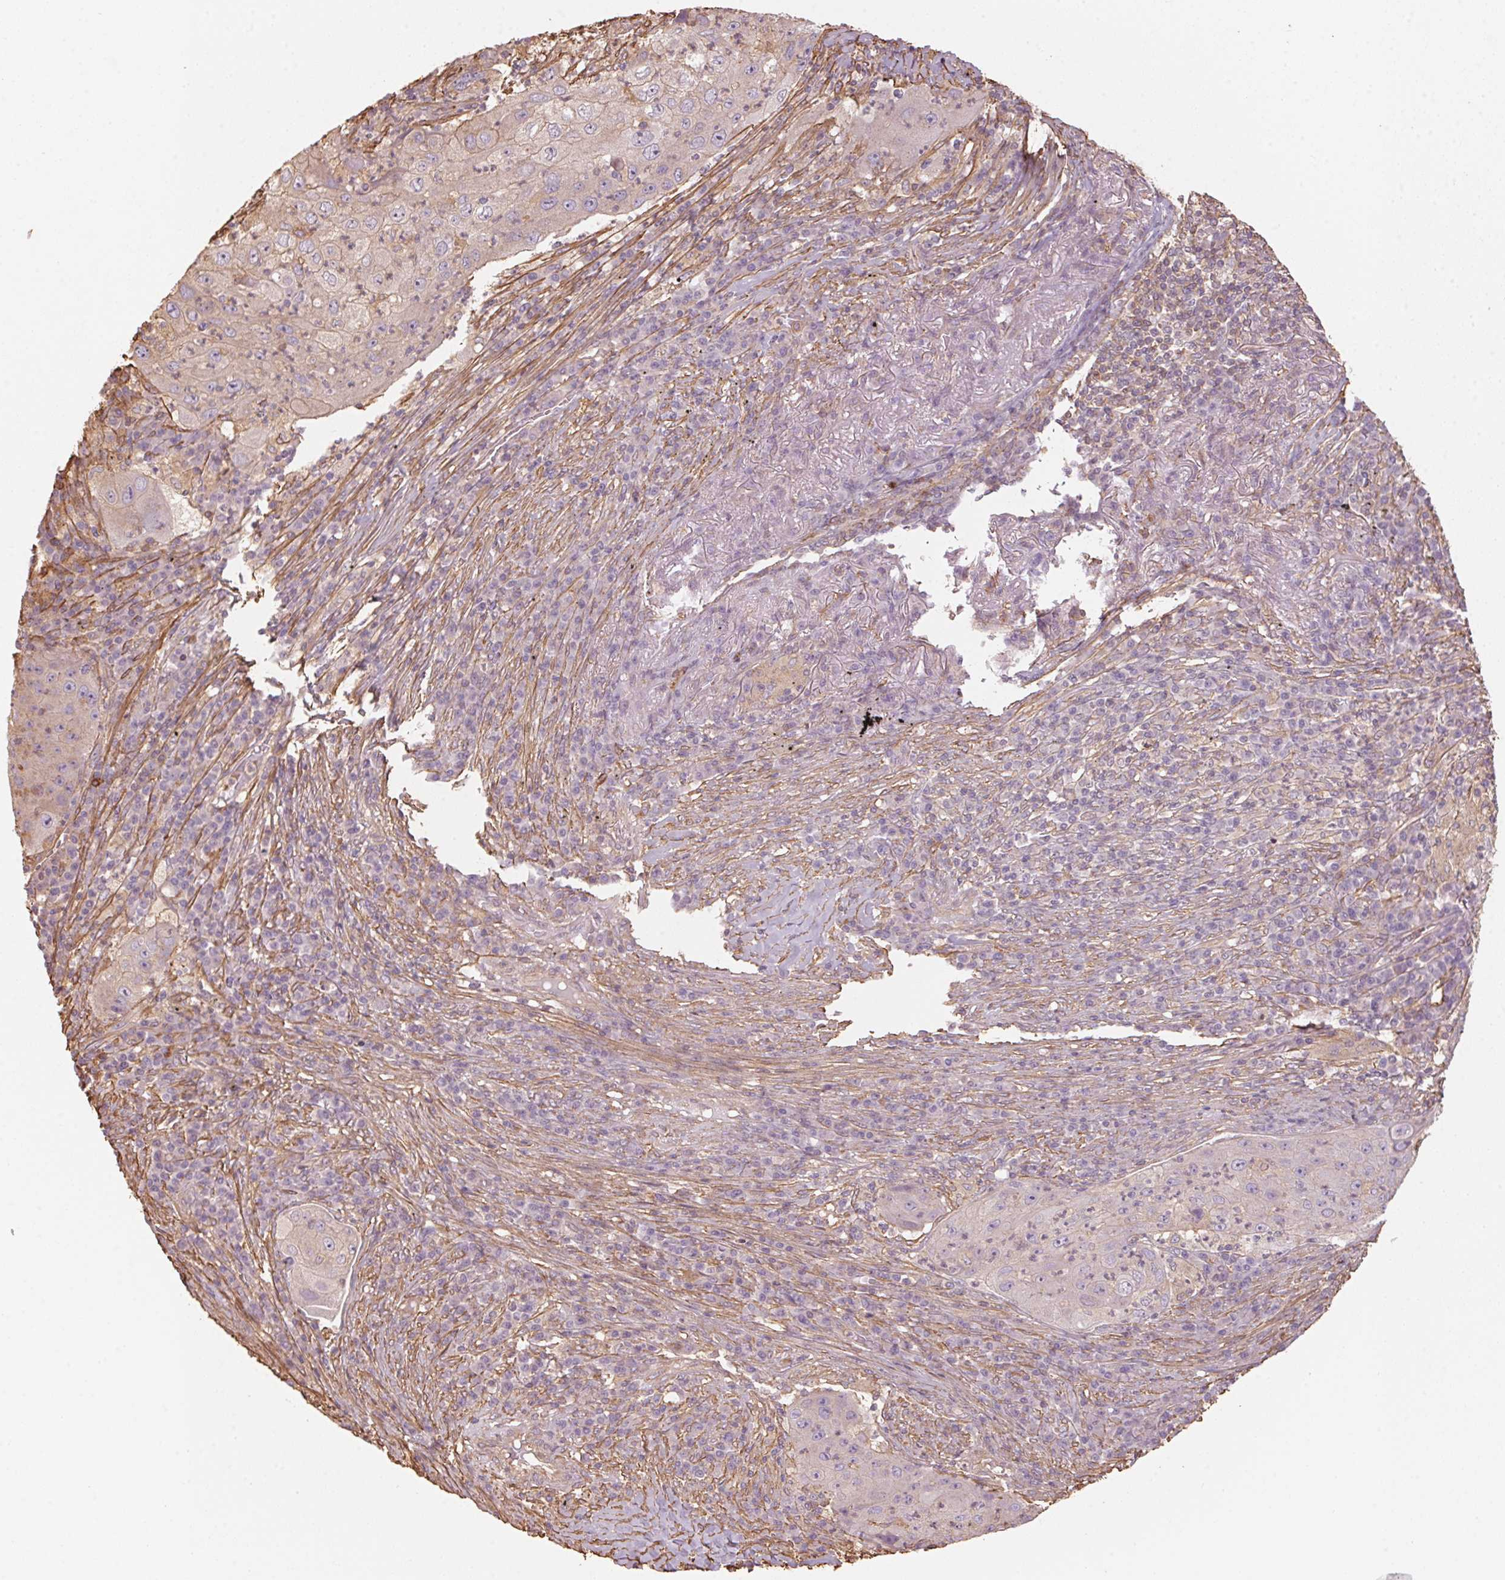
{"staining": {"intensity": "weak", "quantity": "<25%", "location": "cytoplasmic/membranous"}, "tissue": "lung cancer", "cell_type": "Tumor cells", "image_type": "cancer", "snomed": [{"axis": "morphology", "description": "Squamous cell carcinoma, NOS"}, {"axis": "topography", "description": "Lung"}], "caption": "A high-resolution photomicrograph shows immunohistochemistry staining of lung cancer (squamous cell carcinoma), which exhibits no significant staining in tumor cells.", "gene": "QDPR", "patient": {"sex": "female", "age": 59}}